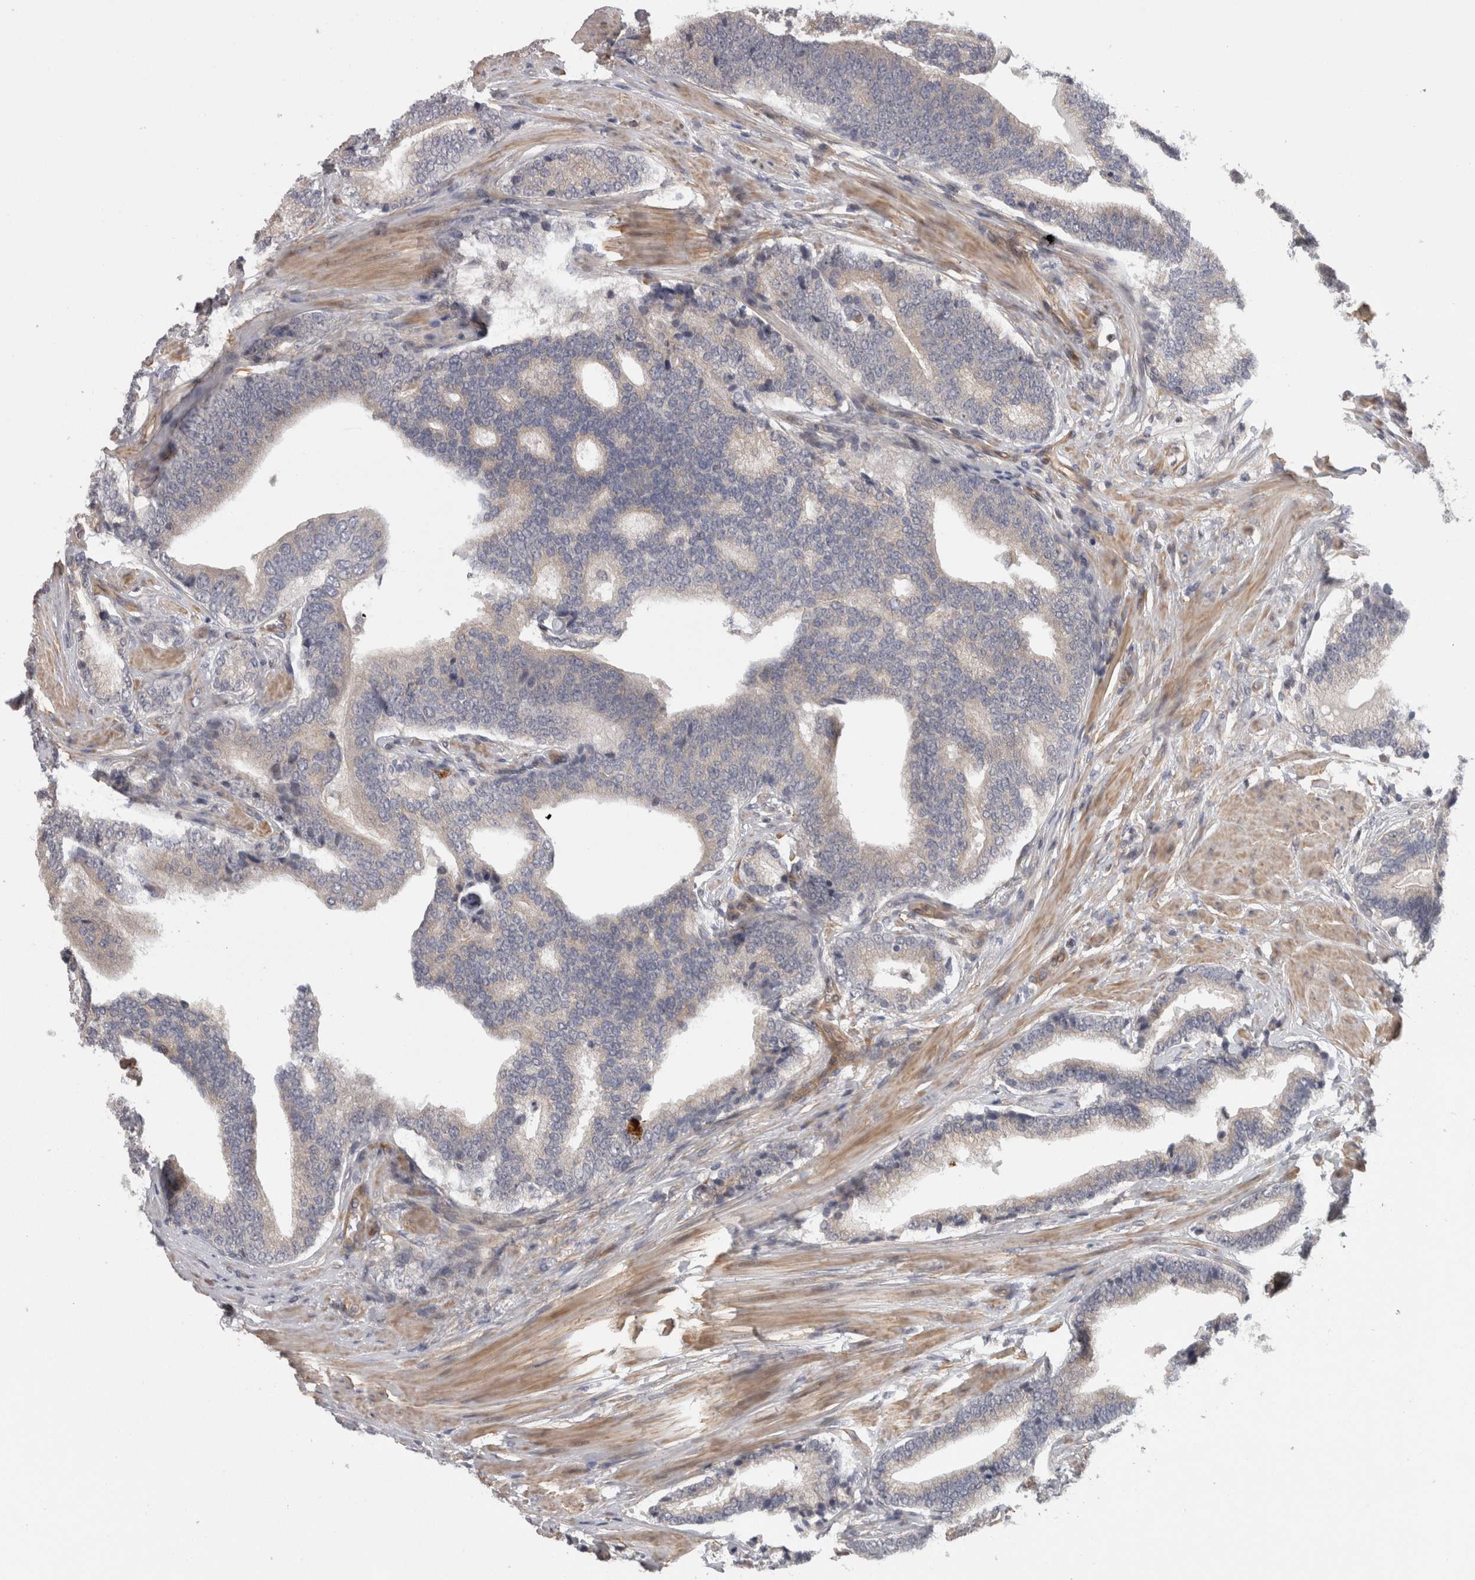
{"staining": {"intensity": "negative", "quantity": "none", "location": "none"}, "tissue": "prostate cancer", "cell_type": "Tumor cells", "image_type": "cancer", "snomed": [{"axis": "morphology", "description": "Adenocarcinoma, High grade"}, {"axis": "topography", "description": "Prostate"}], "caption": "An image of prostate cancer stained for a protein demonstrates no brown staining in tumor cells.", "gene": "RMDN1", "patient": {"sex": "male", "age": 55}}